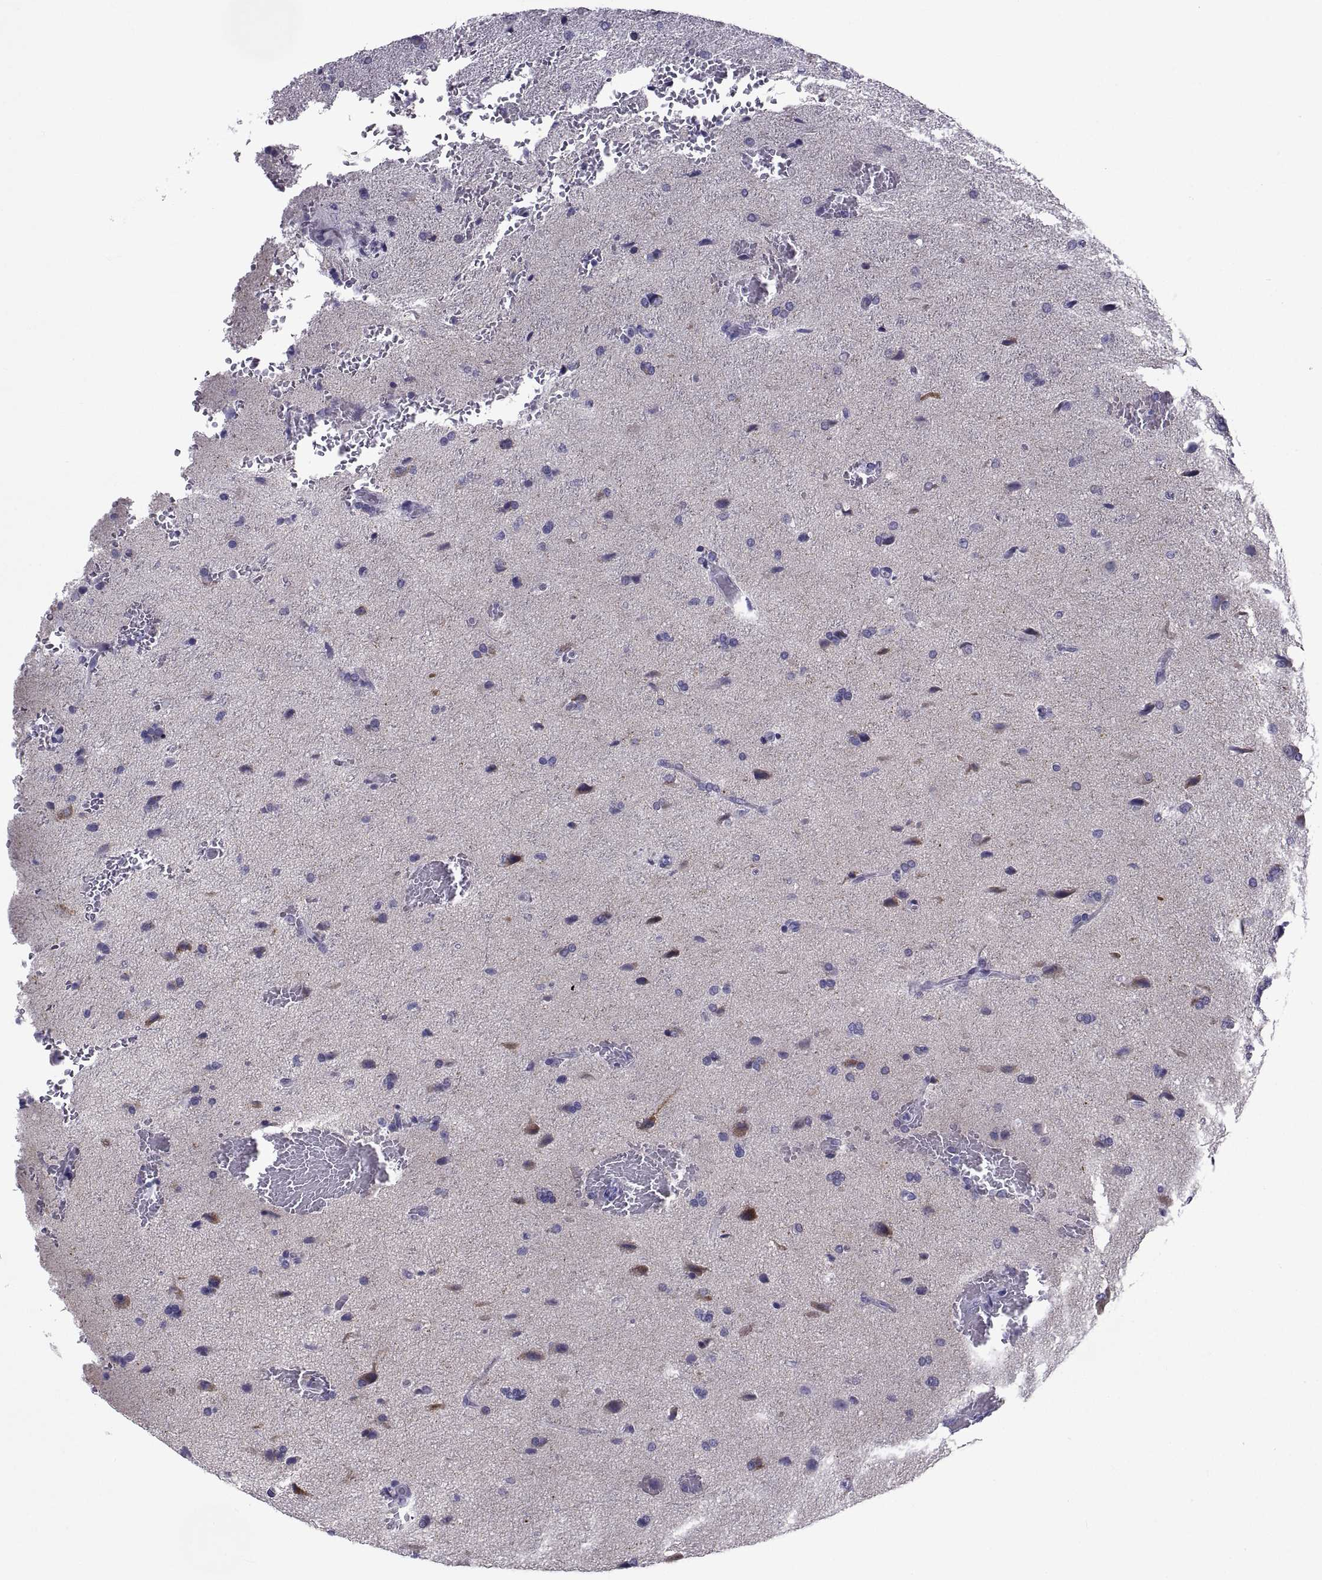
{"staining": {"intensity": "negative", "quantity": "none", "location": "none"}, "tissue": "glioma", "cell_type": "Tumor cells", "image_type": "cancer", "snomed": [{"axis": "morphology", "description": "Glioma, malignant, High grade"}, {"axis": "topography", "description": "Brain"}], "caption": "The image shows no staining of tumor cells in malignant high-grade glioma. (DAB (3,3'-diaminobenzidine) IHC, high magnification).", "gene": "NPTX2", "patient": {"sex": "male", "age": 68}}